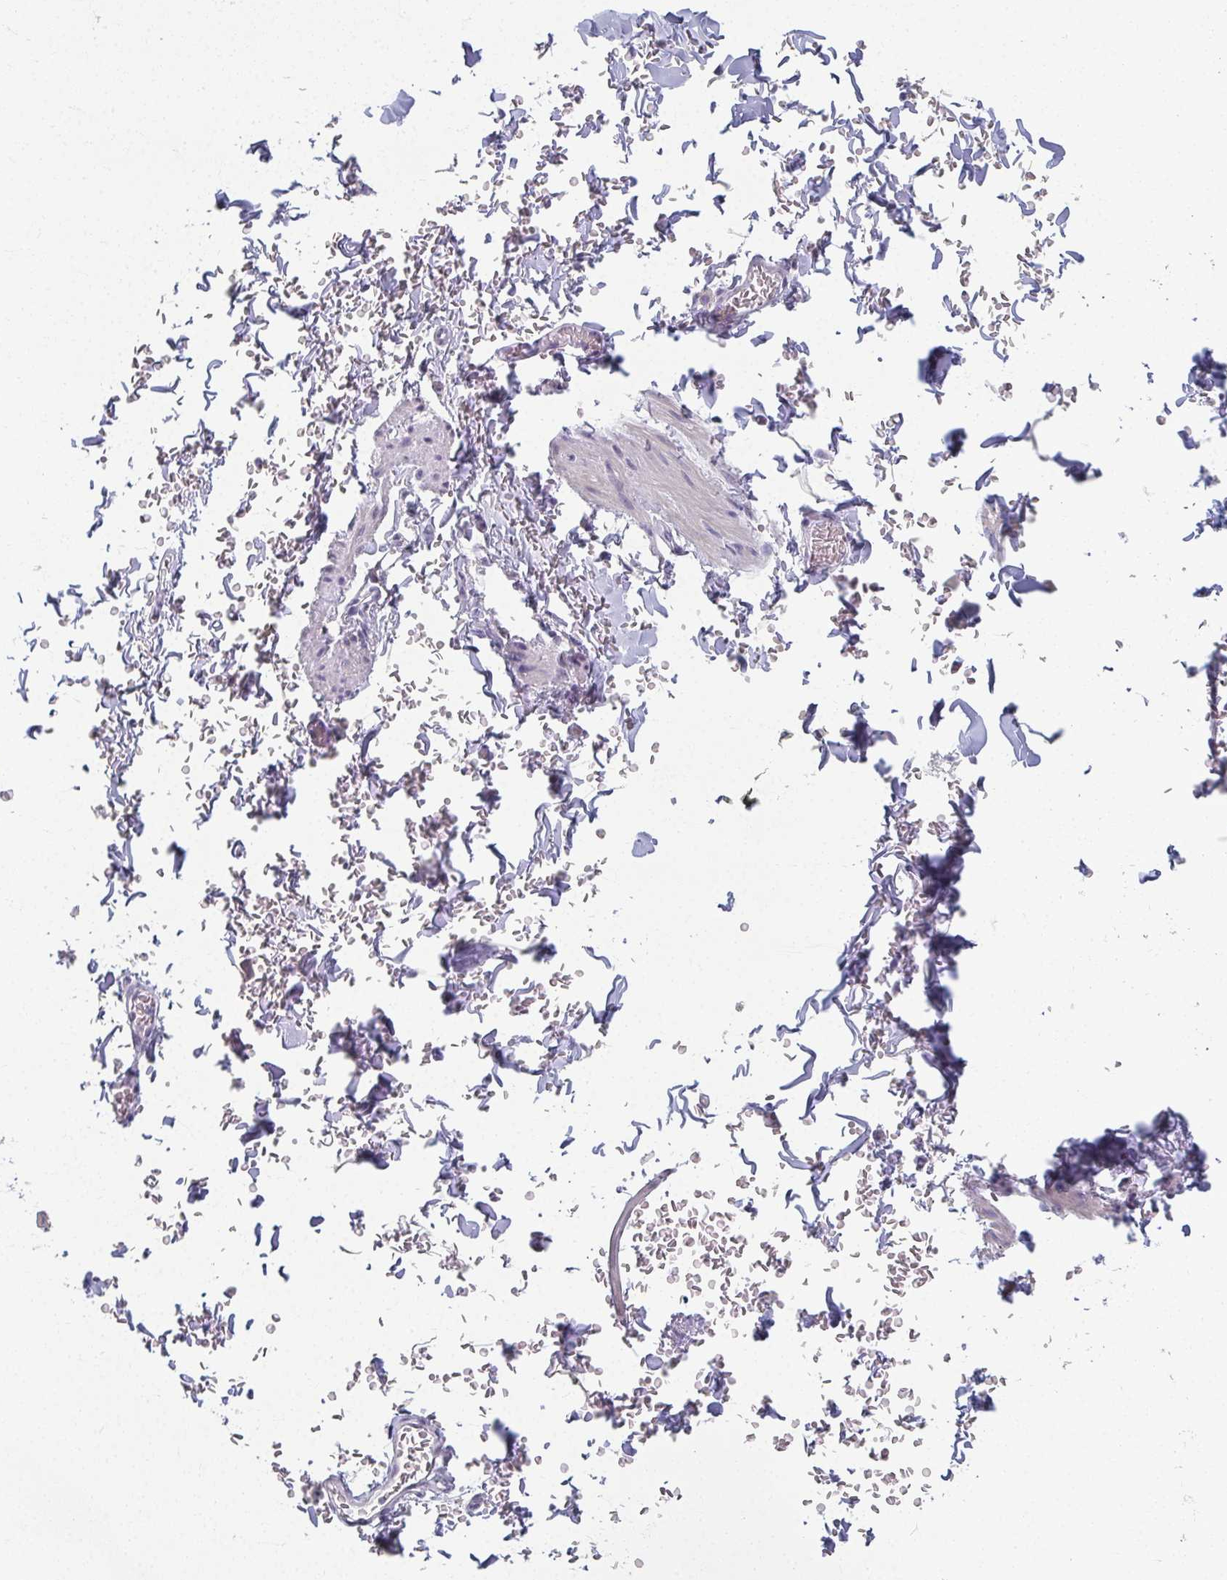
{"staining": {"intensity": "negative", "quantity": "none", "location": "none"}, "tissue": "adipose tissue", "cell_type": "Adipocytes", "image_type": "normal", "snomed": [{"axis": "morphology", "description": "Normal tissue, NOS"}, {"axis": "topography", "description": "Cartilage tissue"}, {"axis": "topography", "description": "Bronchus"}, {"axis": "topography", "description": "Peripheral nerve tissue"}], "caption": "Adipocytes show no significant protein expression in benign adipose tissue. (DAB immunohistochemistry (IHC) with hematoxylin counter stain).", "gene": "CAMKV", "patient": {"sex": "male", "age": 67}}